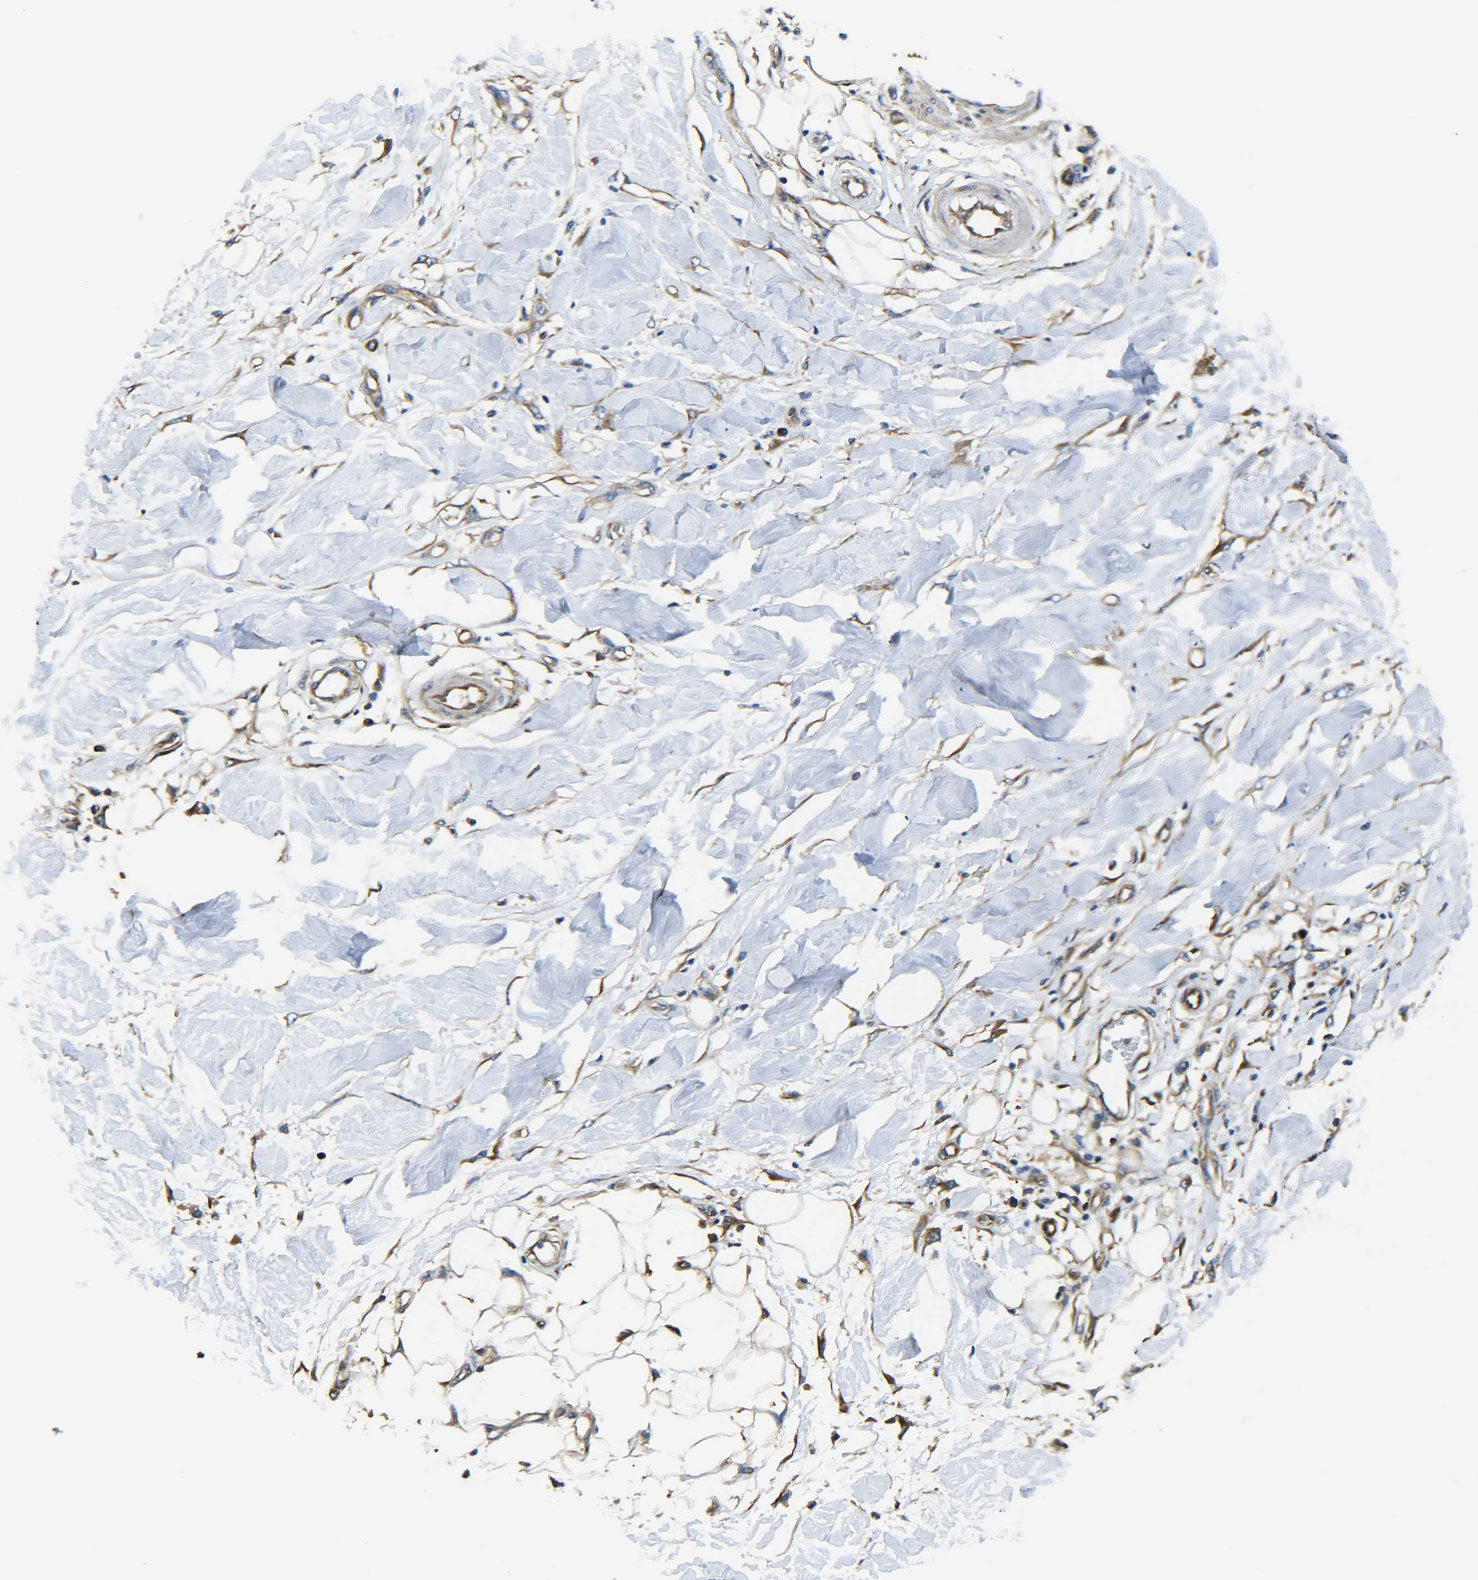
{"staining": {"intensity": "moderate", "quantity": ">75%", "location": "cytoplasmic/membranous"}, "tissue": "adipose tissue", "cell_type": "Adipocytes", "image_type": "normal", "snomed": [{"axis": "morphology", "description": "Normal tissue, NOS"}, {"axis": "morphology", "description": "Squamous cell carcinoma, NOS"}, {"axis": "topography", "description": "Skin"}, {"axis": "topography", "description": "Peripheral nerve tissue"}], "caption": "Adipocytes reveal medium levels of moderate cytoplasmic/membranous staining in about >75% of cells in normal human adipose tissue.", "gene": "TUBB", "patient": {"sex": "male", "age": 83}}